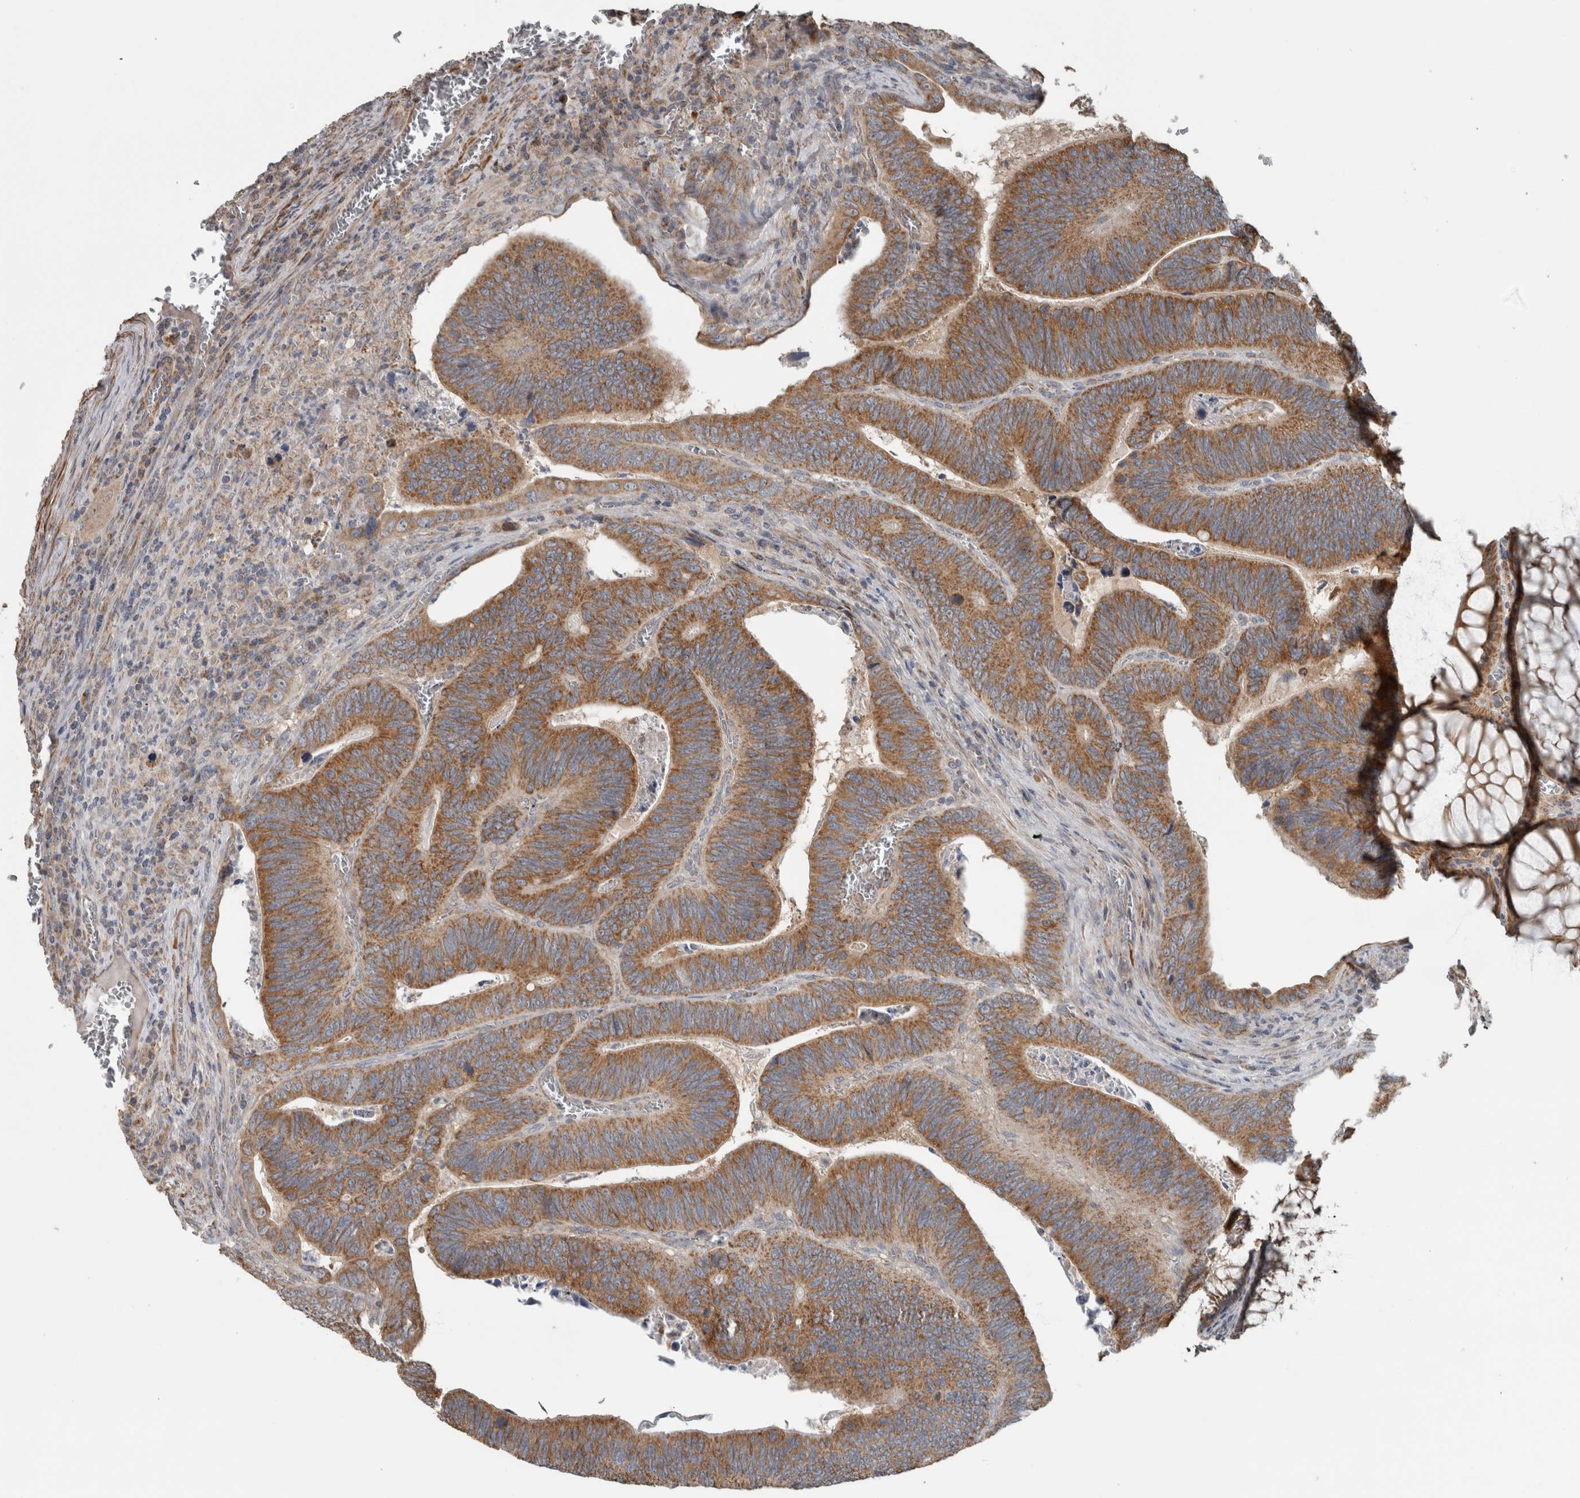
{"staining": {"intensity": "strong", "quantity": ">75%", "location": "cytoplasmic/membranous"}, "tissue": "colorectal cancer", "cell_type": "Tumor cells", "image_type": "cancer", "snomed": [{"axis": "morphology", "description": "Inflammation, NOS"}, {"axis": "morphology", "description": "Adenocarcinoma, NOS"}, {"axis": "topography", "description": "Colon"}], "caption": "This is an image of immunohistochemistry staining of colorectal cancer (adenocarcinoma), which shows strong expression in the cytoplasmic/membranous of tumor cells.", "gene": "ARMC1", "patient": {"sex": "male", "age": 72}}